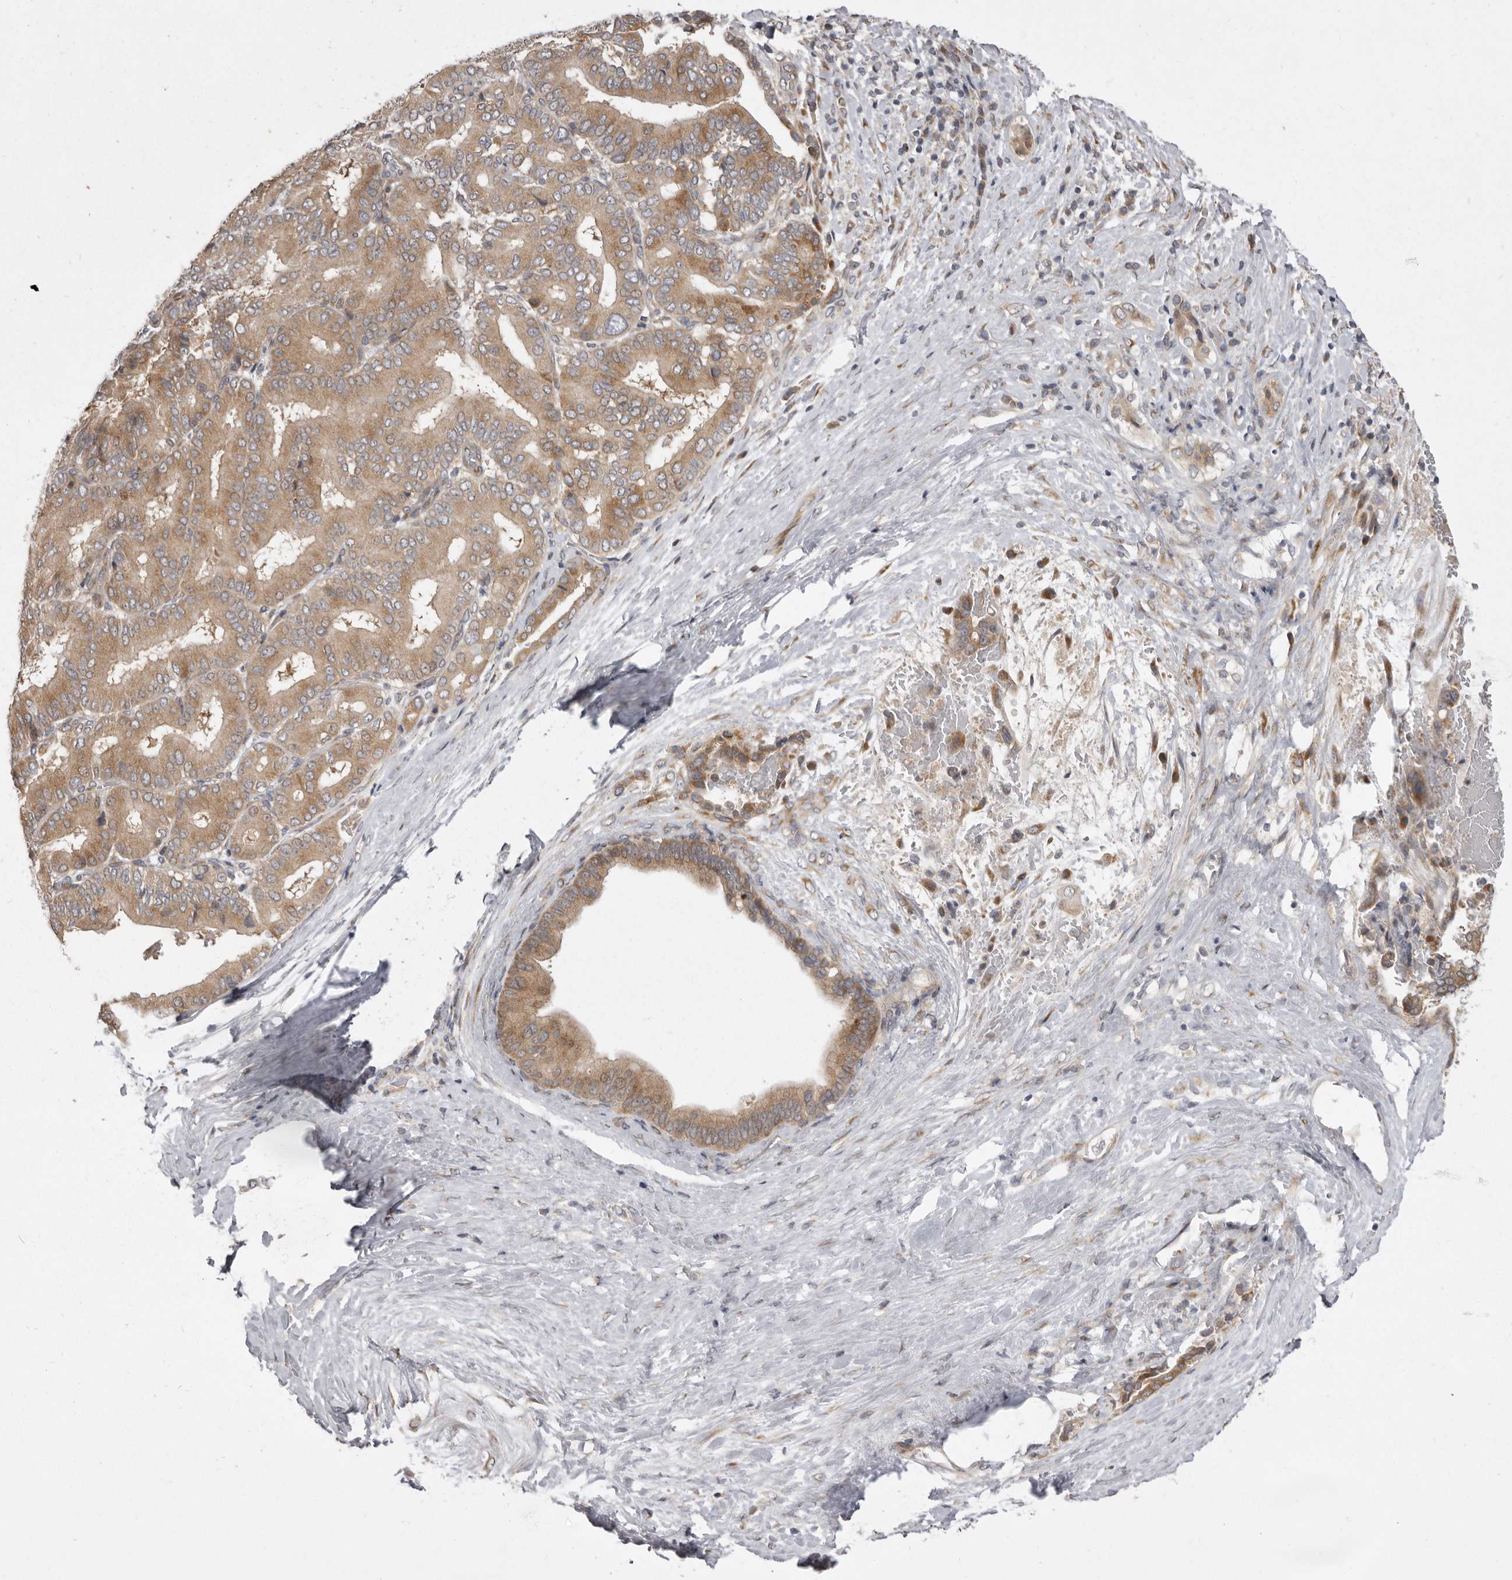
{"staining": {"intensity": "moderate", "quantity": ">75%", "location": "cytoplasmic/membranous"}, "tissue": "liver cancer", "cell_type": "Tumor cells", "image_type": "cancer", "snomed": [{"axis": "morphology", "description": "Cholangiocarcinoma"}, {"axis": "topography", "description": "Liver"}], "caption": "Moderate cytoplasmic/membranous protein expression is present in about >75% of tumor cells in cholangiocarcinoma (liver).", "gene": "TBC1D8B", "patient": {"sex": "female", "age": 75}}